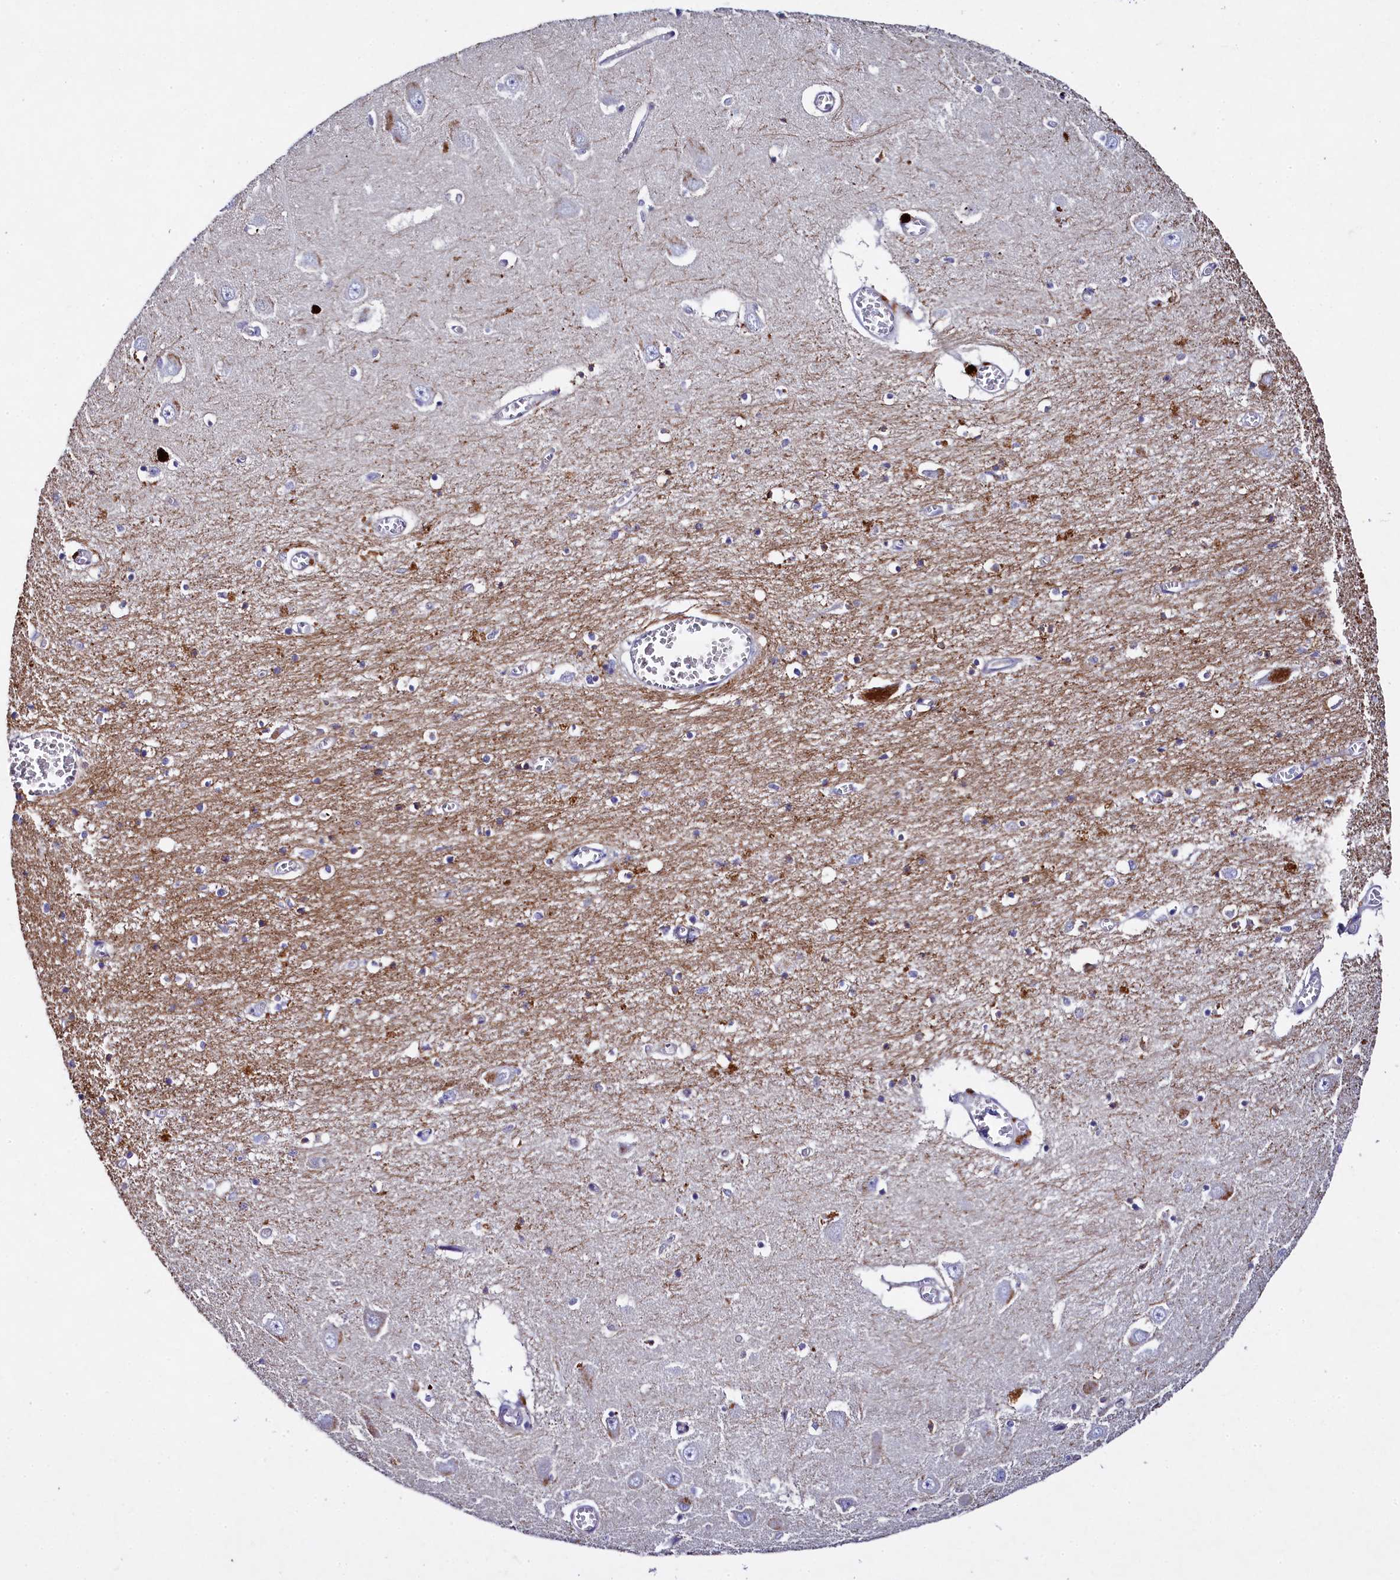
{"staining": {"intensity": "moderate", "quantity": "<25%", "location": "cytoplasmic/membranous"}, "tissue": "hippocampus", "cell_type": "Glial cells", "image_type": "normal", "snomed": [{"axis": "morphology", "description": "Normal tissue, NOS"}, {"axis": "topography", "description": "Hippocampus"}], "caption": "Immunohistochemical staining of normal hippocampus exhibits moderate cytoplasmic/membranous protein positivity in about <25% of glial cells. (DAB IHC, brown staining for protein, blue staining for nuclei).", "gene": "TGDS", "patient": {"sex": "male", "age": 70}}